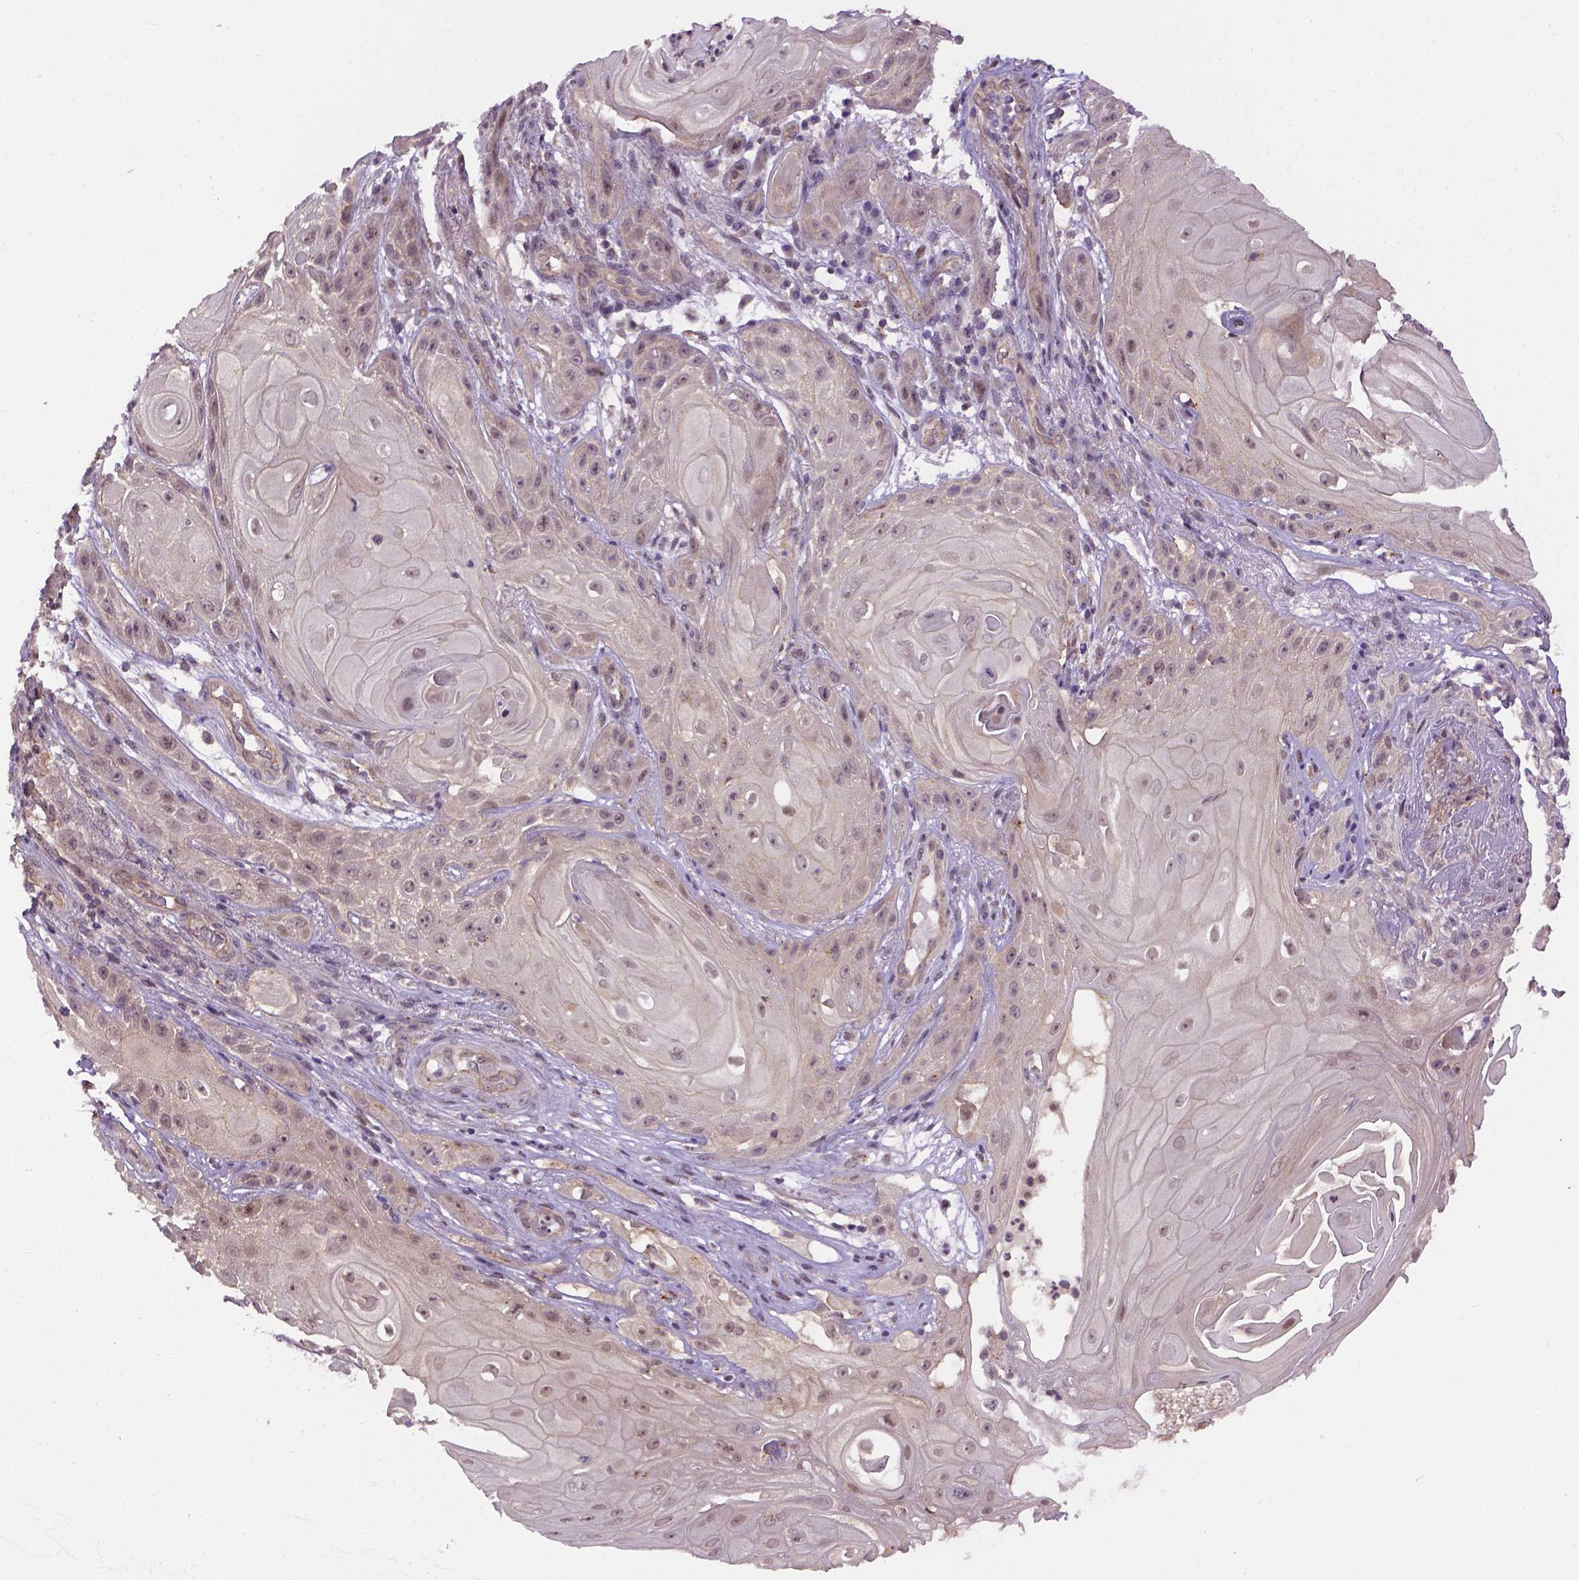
{"staining": {"intensity": "weak", "quantity": "25%-75%", "location": "cytoplasmic/membranous,nuclear"}, "tissue": "skin cancer", "cell_type": "Tumor cells", "image_type": "cancer", "snomed": [{"axis": "morphology", "description": "Squamous cell carcinoma, NOS"}, {"axis": "topography", "description": "Skin"}], "caption": "This is an image of immunohistochemistry (IHC) staining of skin squamous cell carcinoma, which shows weak expression in the cytoplasmic/membranous and nuclear of tumor cells.", "gene": "KAZN", "patient": {"sex": "male", "age": 62}}